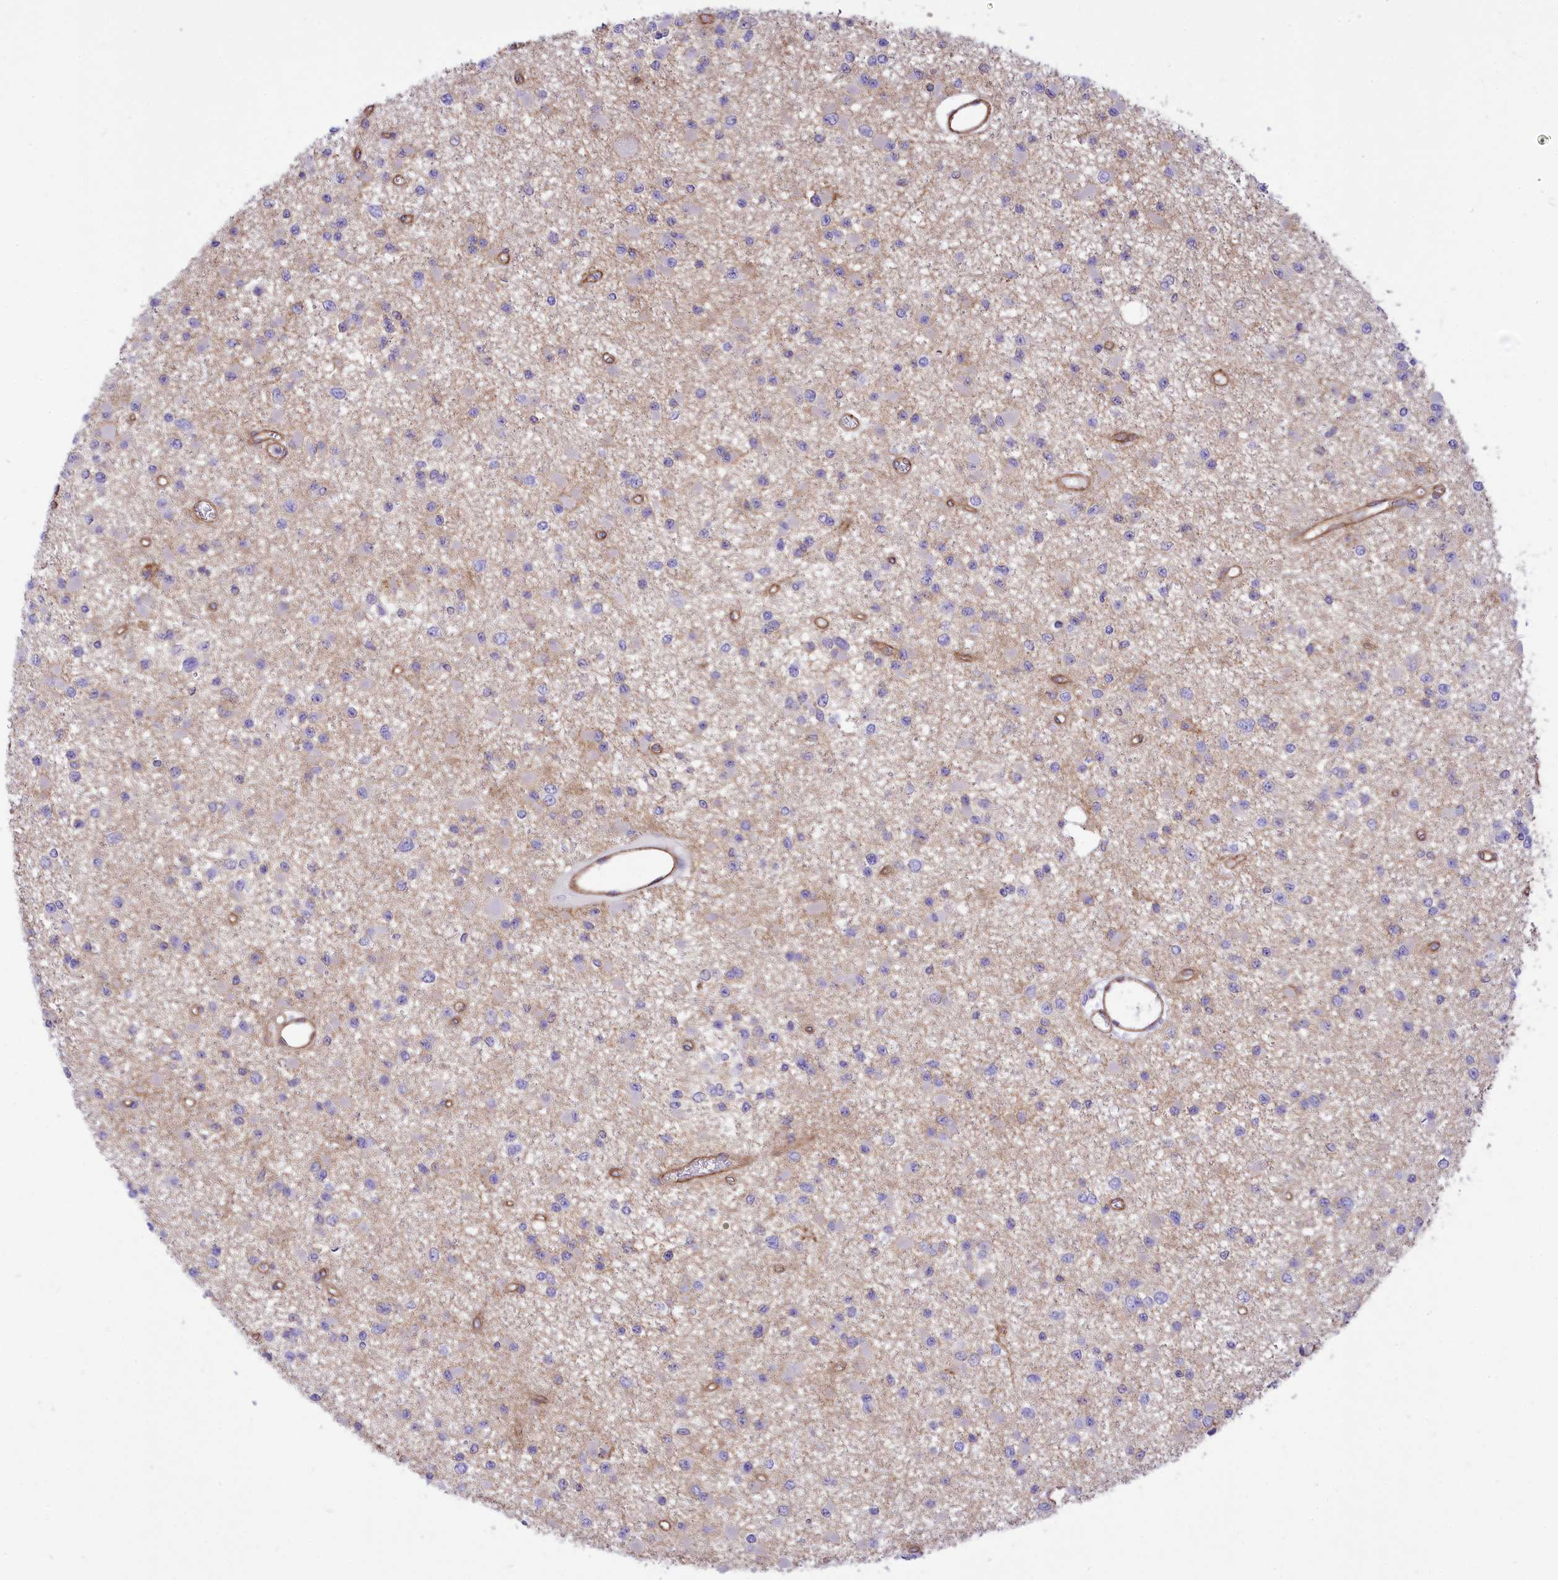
{"staining": {"intensity": "negative", "quantity": "none", "location": "none"}, "tissue": "glioma", "cell_type": "Tumor cells", "image_type": "cancer", "snomed": [{"axis": "morphology", "description": "Glioma, malignant, Low grade"}, {"axis": "topography", "description": "Brain"}], "caption": "High power microscopy image of an IHC micrograph of glioma, revealing no significant expression in tumor cells.", "gene": "SEPTIN9", "patient": {"sex": "female", "age": 22}}